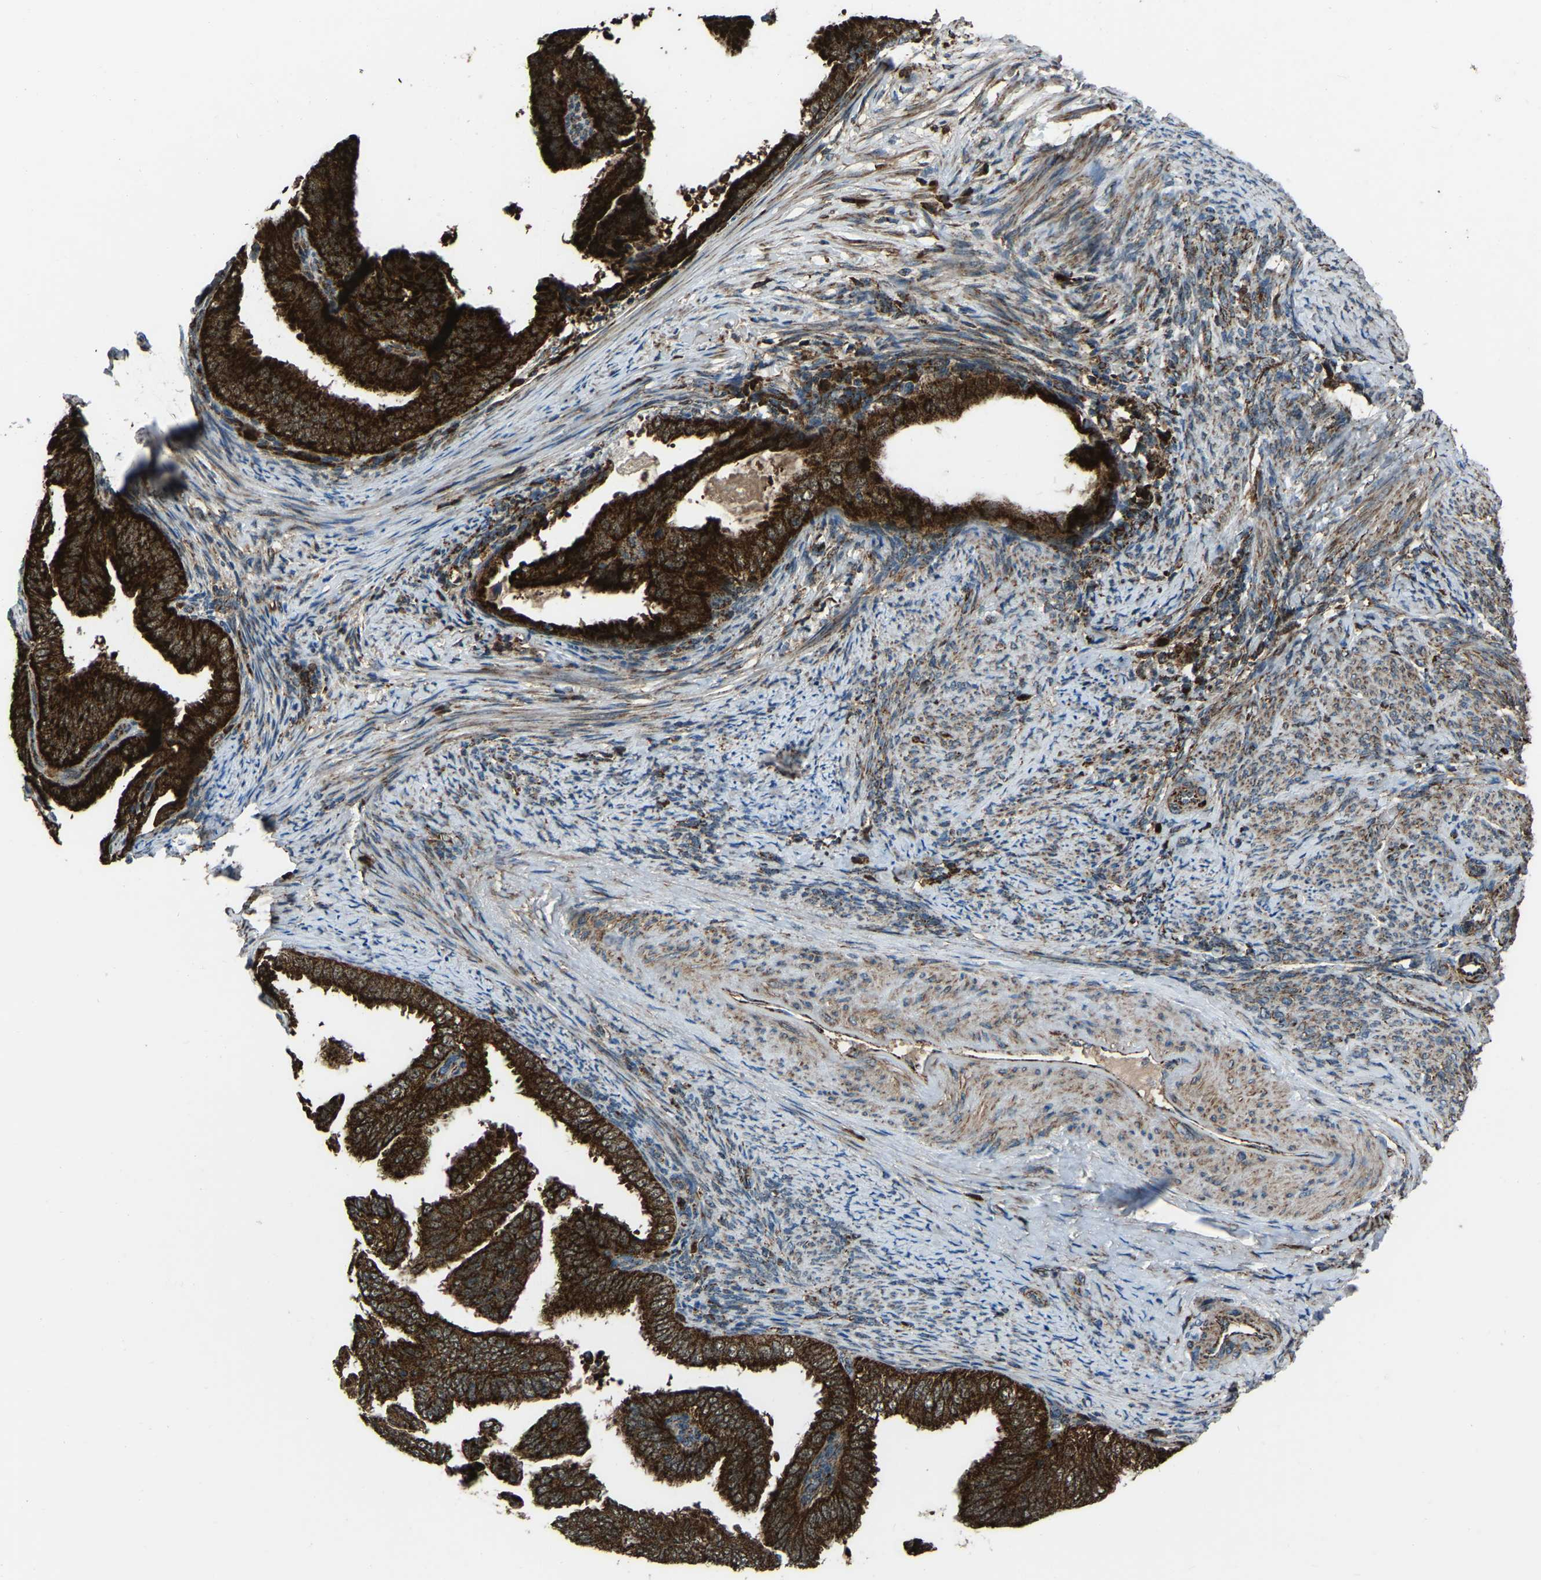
{"staining": {"intensity": "strong", "quantity": ">75%", "location": "cytoplasmic/membranous"}, "tissue": "endometrial cancer", "cell_type": "Tumor cells", "image_type": "cancer", "snomed": [{"axis": "morphology", "description": "Adenocarcinoma, NOS"}, {"axis": "topography", "description": "Endometrium"}], "caption": "Immunohistochemistry micrograph of neoplastic tissue: endometrial cancer stained using IHC exhibits high levels of strong protein expression localized specifically in the cytoplasmic/membranous of tumor cells, appearing as a cytoplasmic/membranous brown color.", "gene": "AKR1A1", "patient": {"sex": "female", "age": 58}}